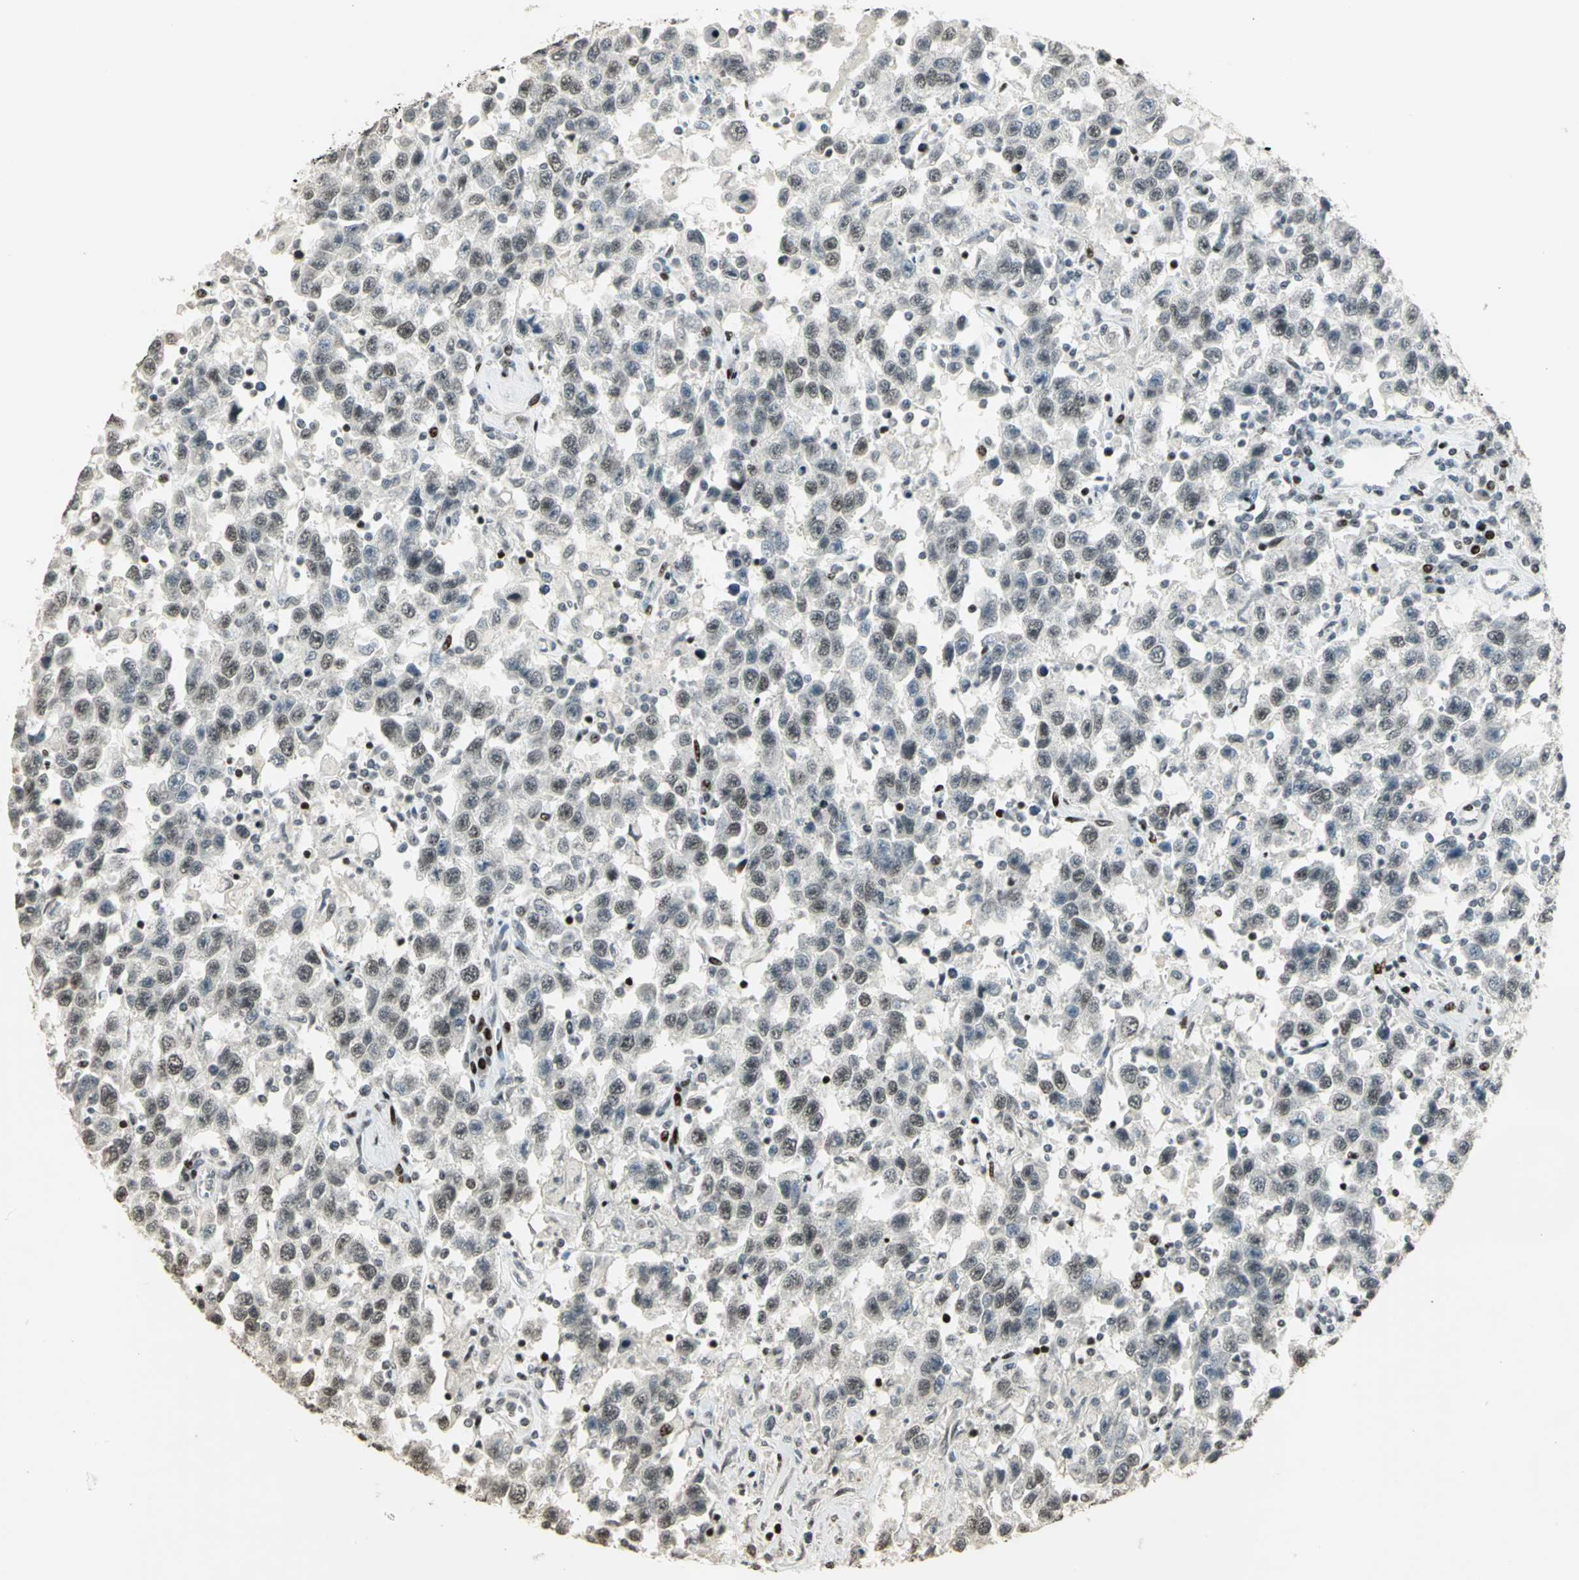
{"staining": {"intensity": "weak", "quantity": "<25%", "location": "nuclear"}, "tissue": "testis cancer", "cell_type": "Tumor cells", "image_type": "cancer", "snomed": [{"axis": "morphology", "description": "Seminoma, NOS"}, {"axis": "topography", "description": "Testis"}], "caption": "DAB (3,3'-diaminobenzidine) immunohistochemical staining of human testis cancer (seminoma) reveals no significant staining in tumor cells.", "gene": "KDM1A", "patient": {"sex": "male", "age": 41}}